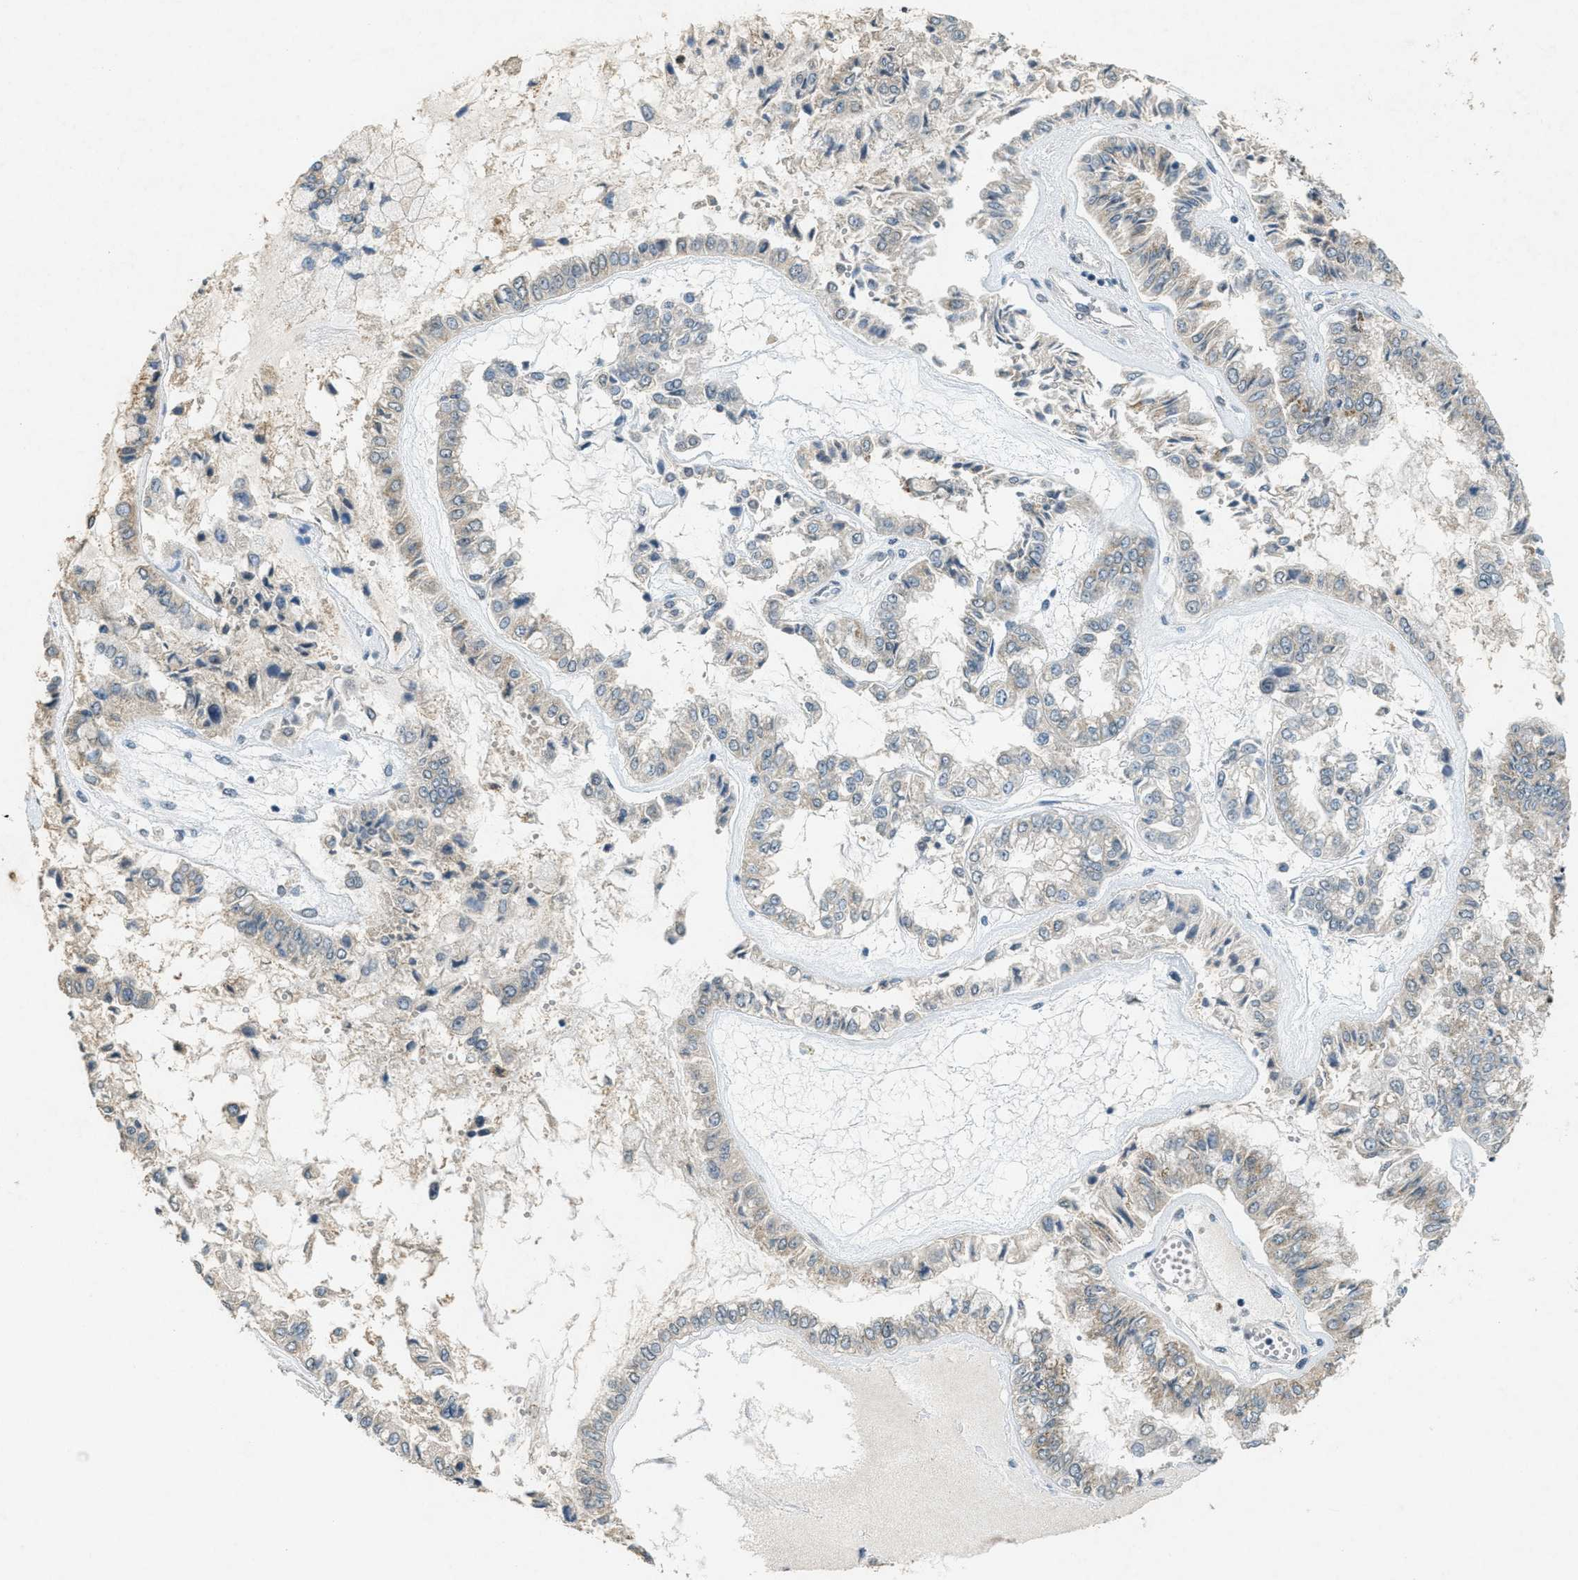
{"staining": {"intensity": "weak", "quantity": "<25%", "location": "cytoplasmic/membranous"}, "tissue": "liver cancer", "cell_type": "Tumor cells", "image_type": "cancer", "snomed": [{"axis": "morphology", "description": "Cholangiocarcinoma"}, {"axis": "topography", "description": "Liver"}], "caption": "Cholangiocarcinoma (liver) stained for a protein using immunohistochemistry (IHC) reveals no positivity tumor cells.", "gene": "RAB3D", "patient": {"sex": "female", "age": 79}}